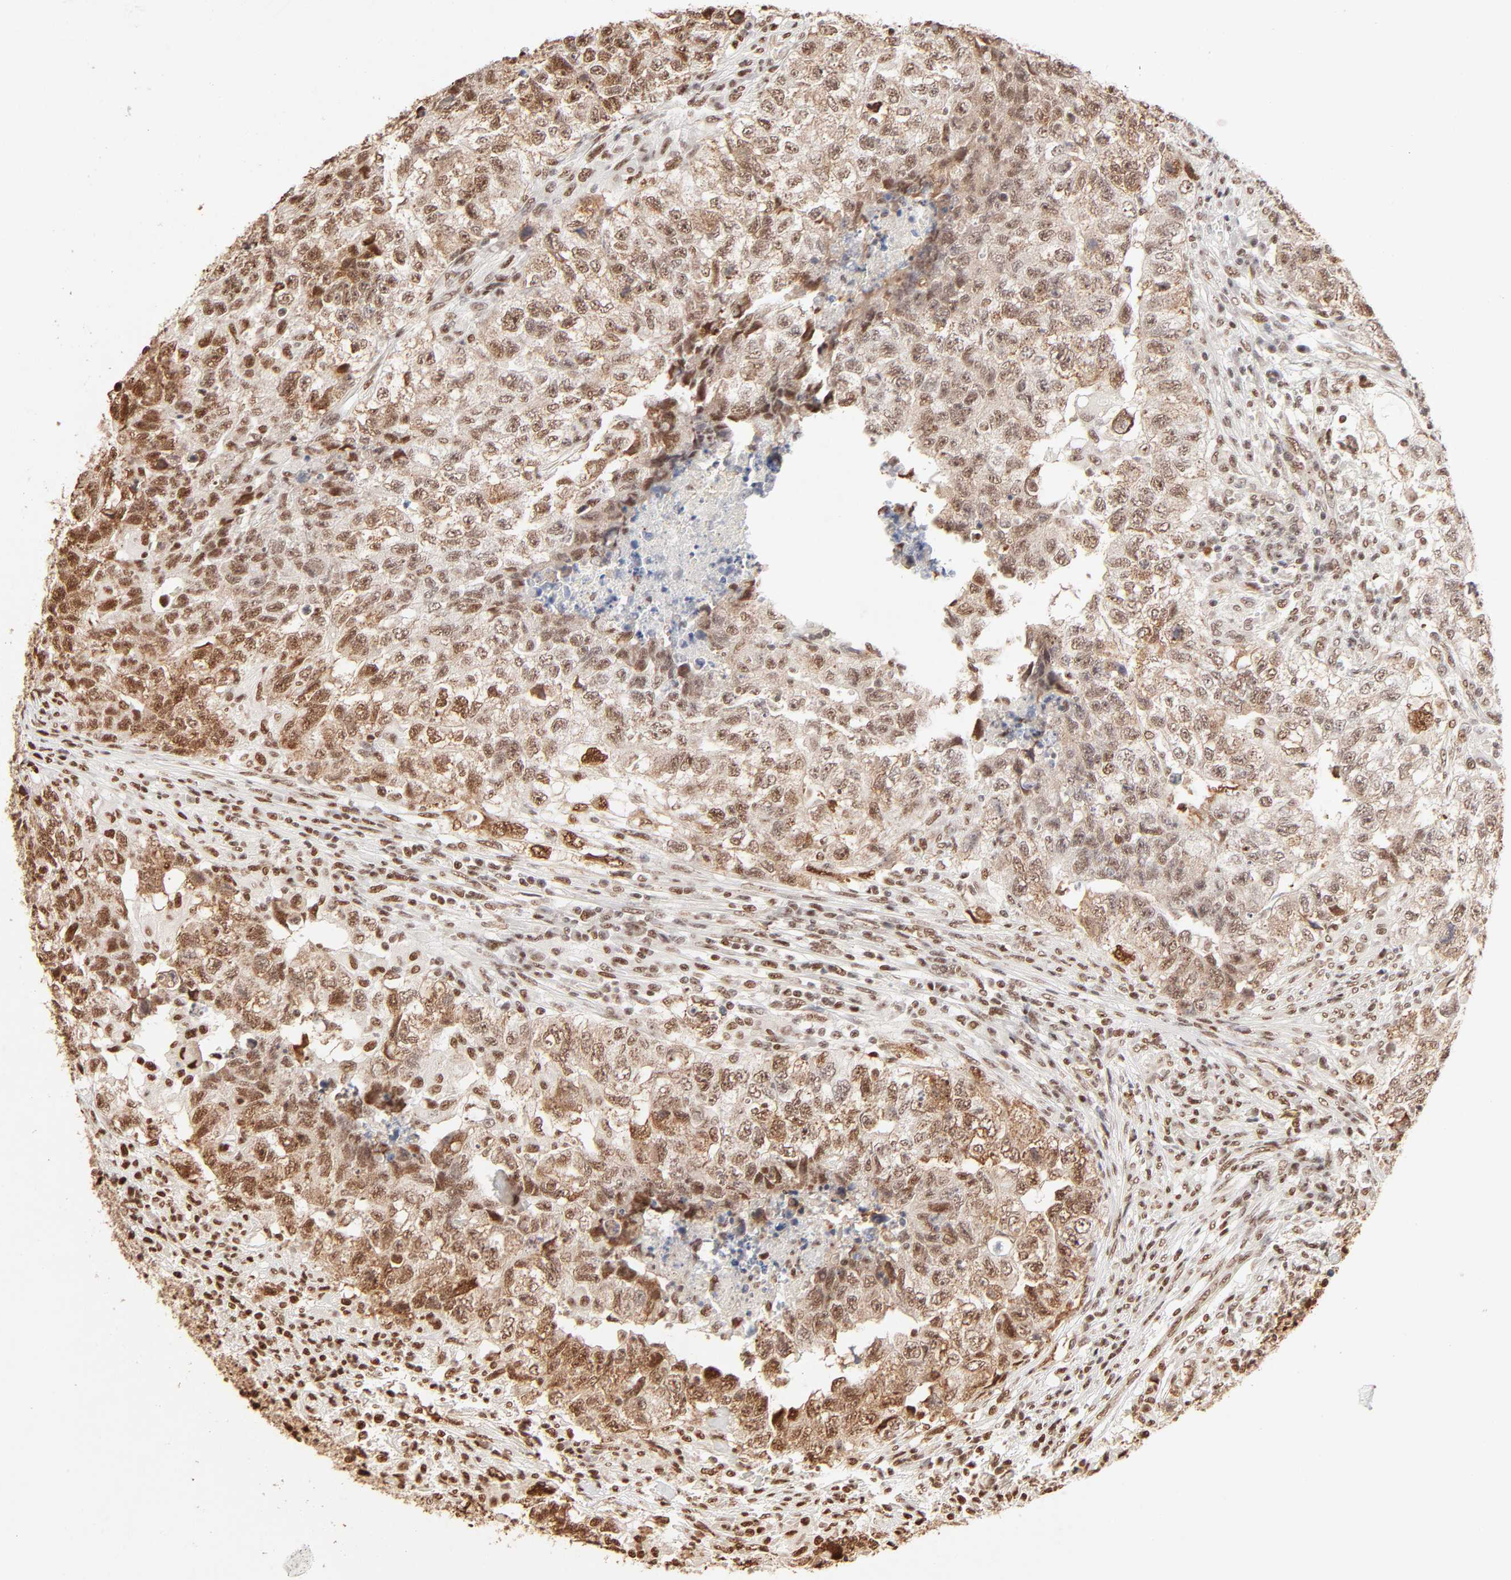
{"staining": {"intensity": "moderate", "quantity": ">75%", "location": "cytoplasmic/membranous,nuclear"}, "tissue": "testis cancer", "cell_type": "Tumor cells", "image_type": "cancer", "snomed": [{"axis": "morphology", "description": "Carcinoma, Embryonal, NOS"}, {"axis": "topography", "description": "Testis"}], "caption": "This micrograph demonstrates immunohistochemistry staining of human testis cancer (embryonal carcinoma), with medium moderate cytoplasmic/membranous and nuclear staining in approximately >75% of tumor cells.", "gene": "FAM50A", "patient": {"sex": "male", "age": 21}}